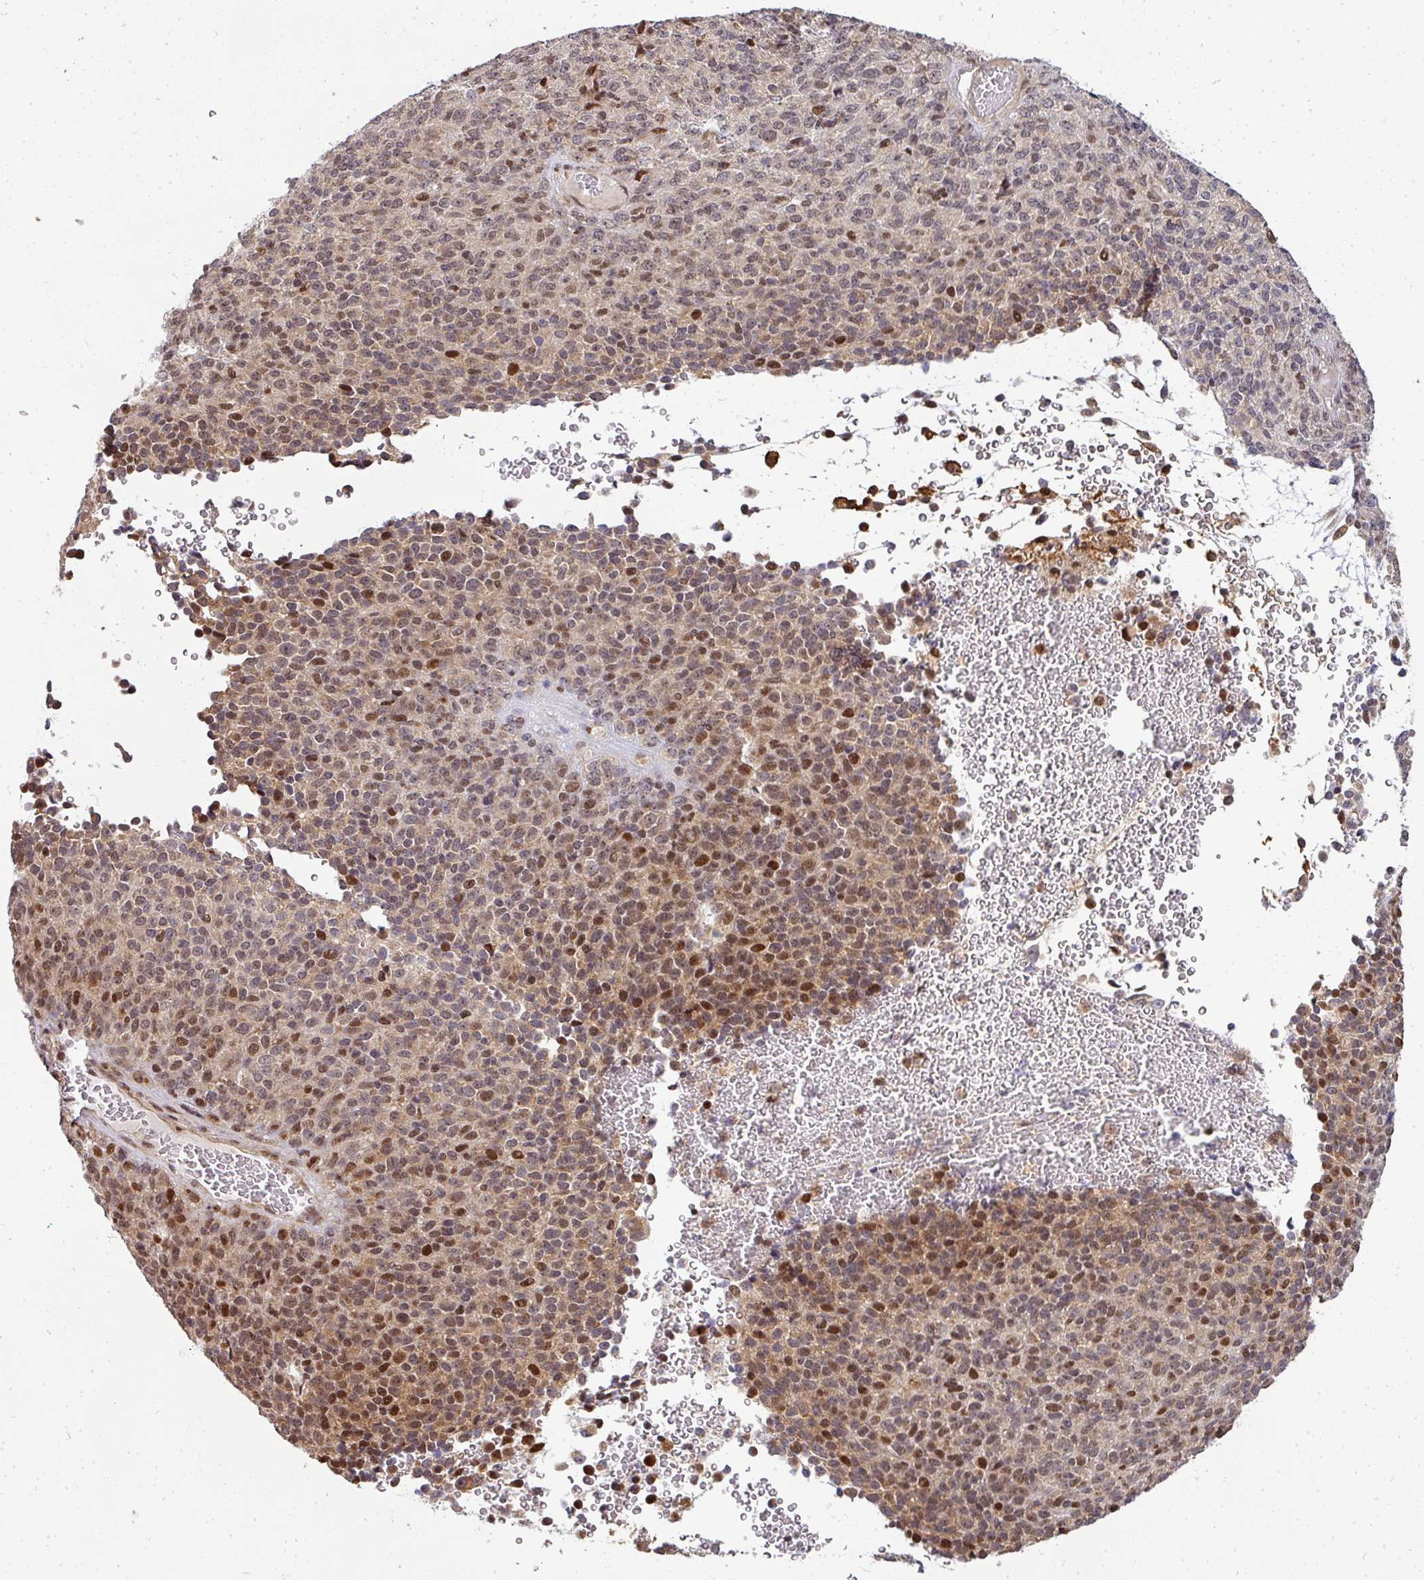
{"staining": {"intensity": "strong", "quantity": "25%-75%", "location": "nuclear"}, "tissue": "melanoma", "cell_type": "Tumor cells", "image_type": "cancer", "snomed": [{"axis": "morphology", "description": "Malignant melanoma, Metastatic site"}, {"axis": "topography", "description": "Brain"}], "caption": "Immunohistochemistry (IHC) staining of malignant melanoma (metastatic site), which exhibits high levels of strong nuclear positivity in about 25%-75% of tumor cells indicating strong nuclear protein staining. The staining was performed using DAB (brown) for protein detection and nuclei were counterstained in hematoxylin (blue).", "gene": "PATZ1", "patient": {"sex": "female", "age": 56}}